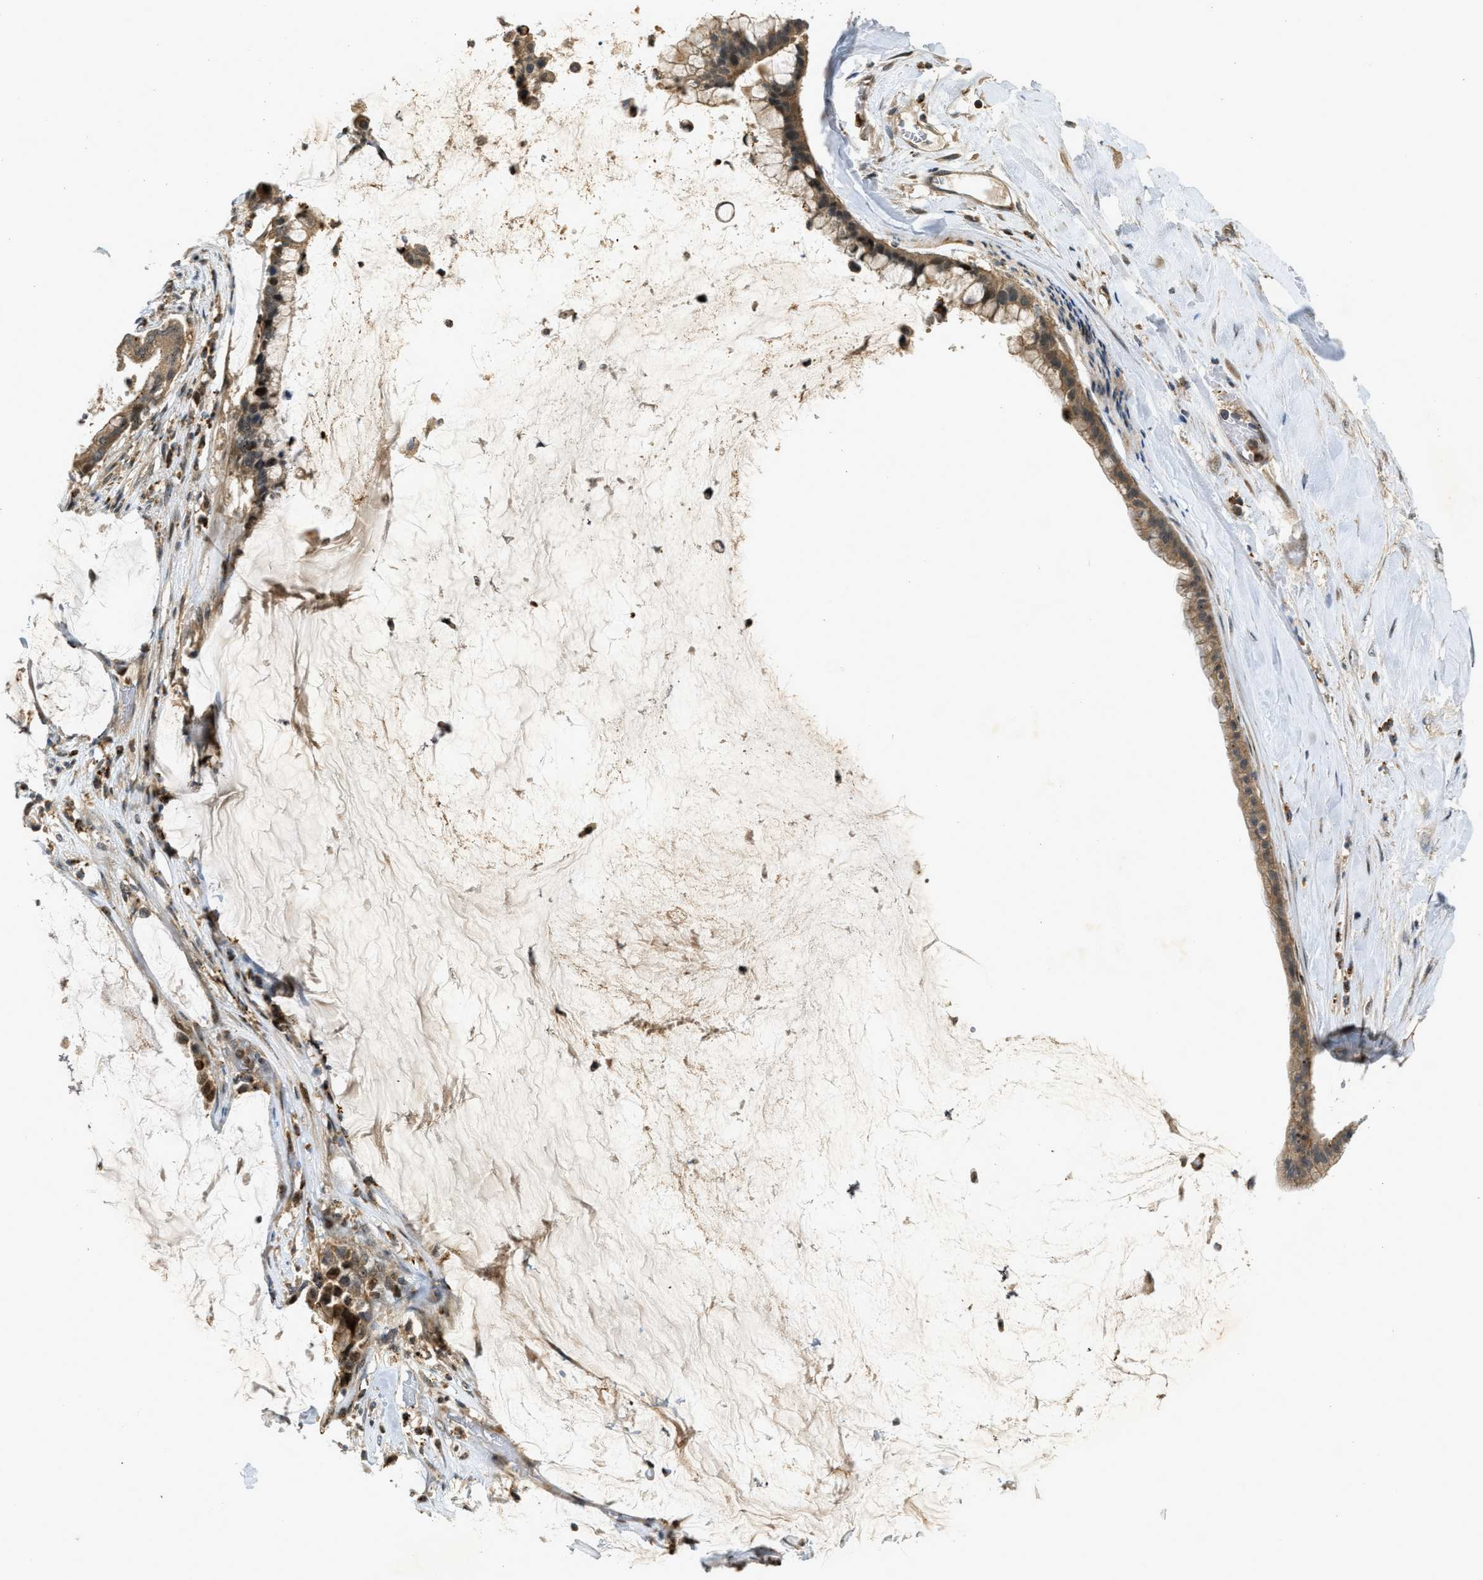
{"staining": {"intensity": "moderate", "quantity": ">75%", "location": "cytoplasmic/membranous,nuclear"}, "tissue": "pancreatic cancer", "cell_type": "Tumor cells", "image_type": "cancer", "snomed": [{"axis": "morphology", "description": "Adenocarcinoma, NOS"}, {"axis": "topography", "description": "Pancreas"}], "caption": "Human adenocarcinoma (pancreatic) stained with a brown dye displays moderate cytoplasmic/membranous and nuclear positive staining in approximately >75% of tumor cells.", "gene": "TRAPPC14", "patient": {"sex": "male", "age": 41}}